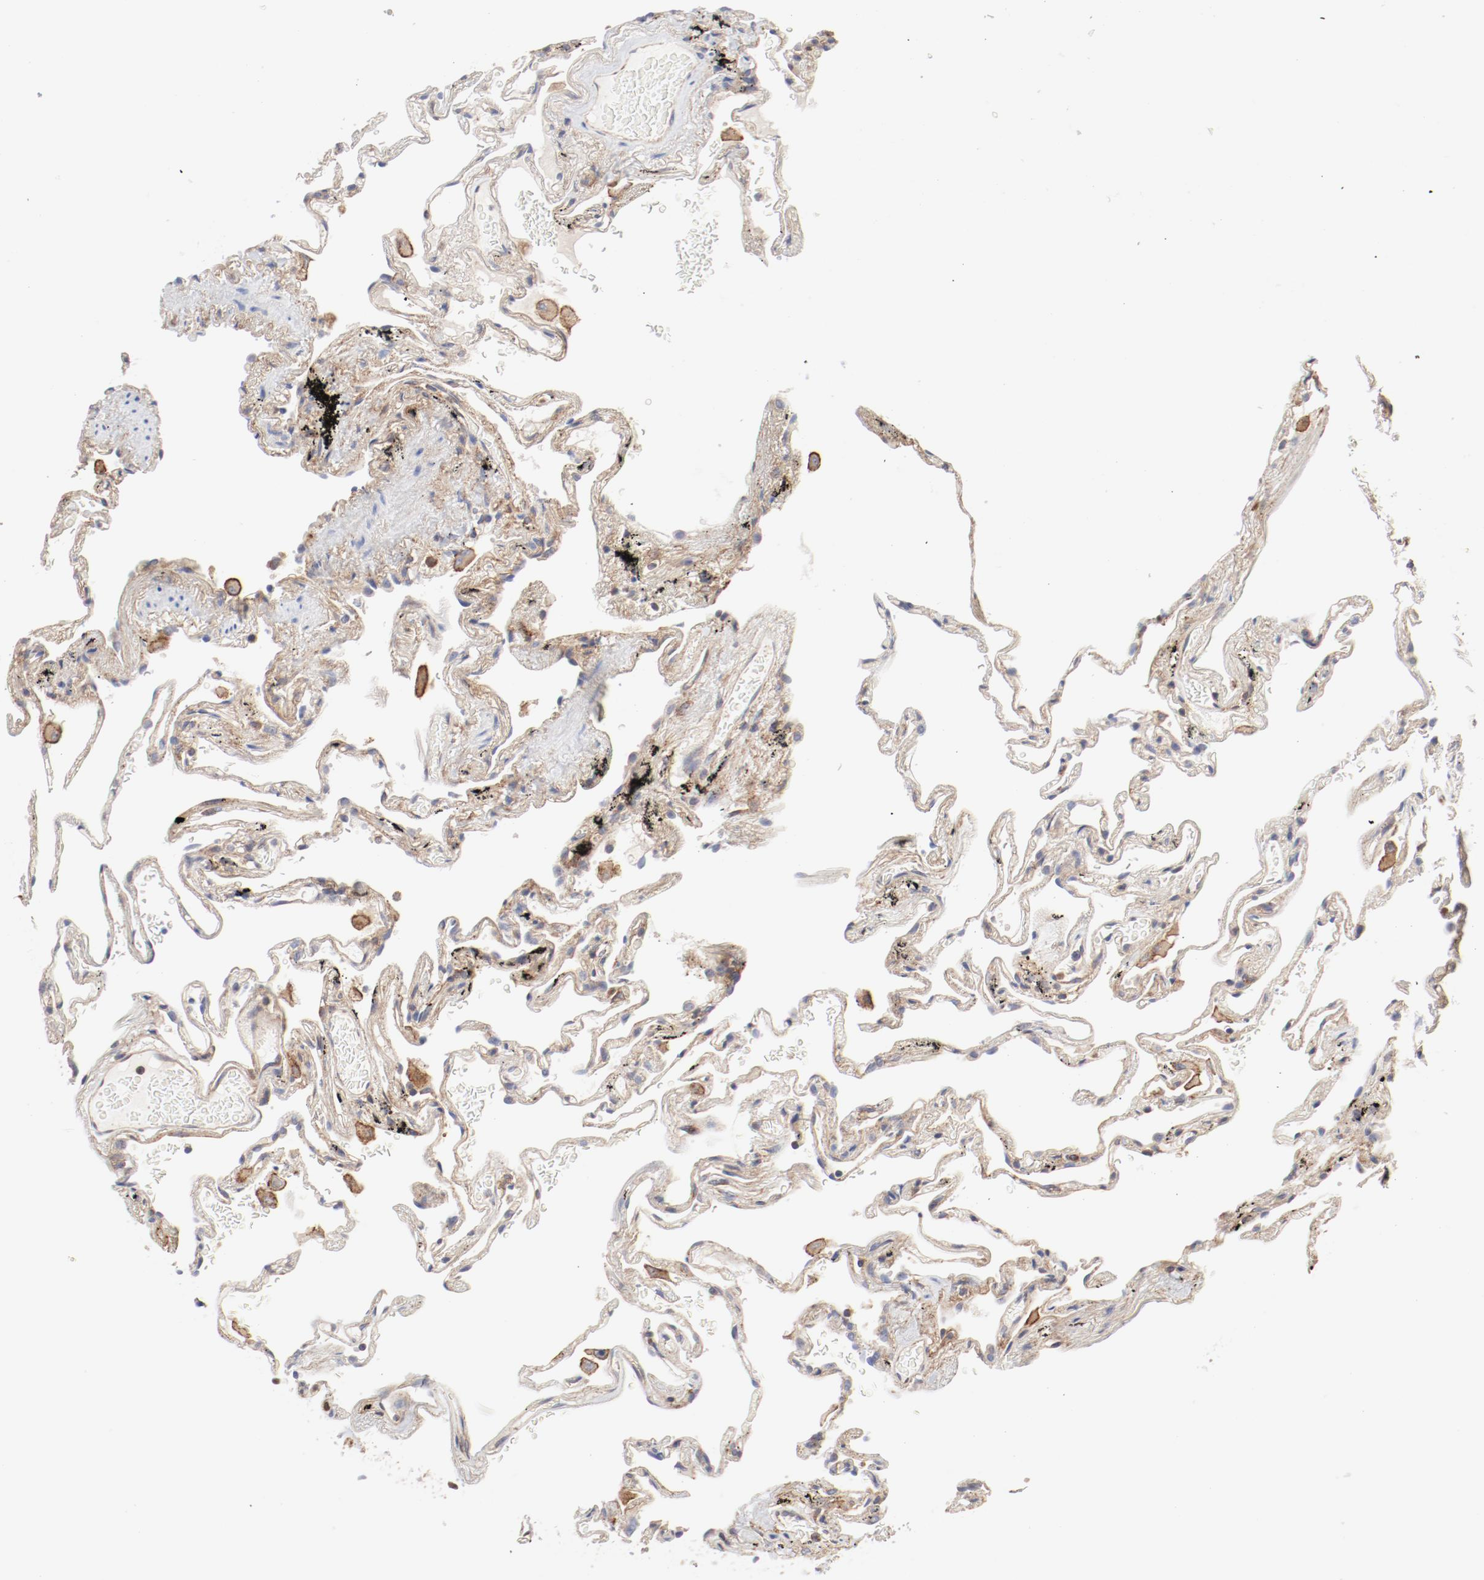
{"staining": {"intensity": "moderate", "quantity": ">75%", "location": "cytoplasmic/membranous"}, "tissue": "lung", "cell_type": "Alveolar cells", "image_type": "normal", "snomed": [{"axis": "morphology", "description": "Normal tissue, NOS"}, {"axis": "morphology", "description": "Inflammation, NOS"}, {"axis": "topography", "description": "Lung"}], "caption": "An immunohistochemistry (IHC) histopathology image of benign tissue is shown. Protein staining in brown highlights moderate cytoplasmic/membranous positivity in lung within alveolar cells. (Brightfield microscopy of DAB IHC at high magnification).", "gene": "AP2A1", "patient": {"sex": "male", "age": 69}}